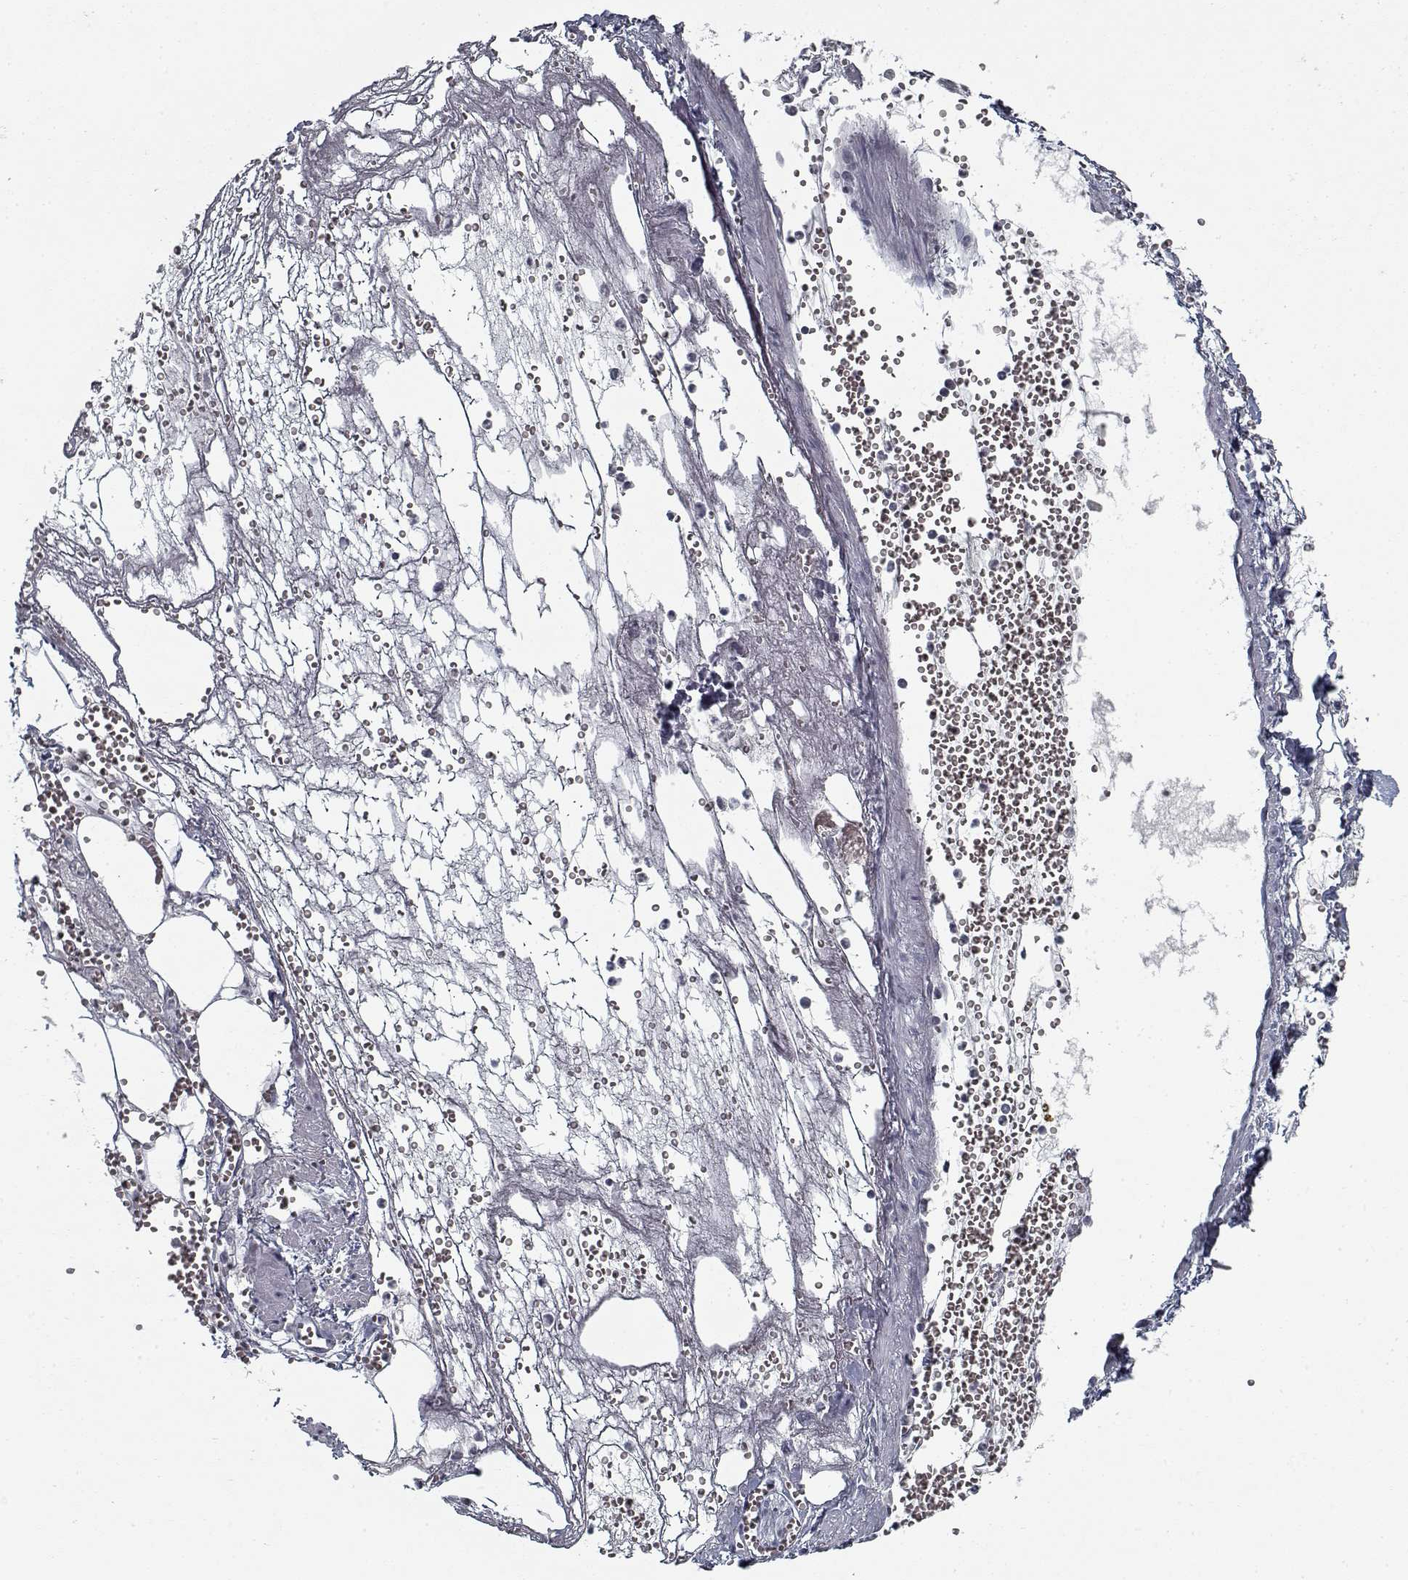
{"staining": {"intensity": "negative", "quantity": "none", "location": "none"}, "tissue": "pancreatic cancer", "cell_type": "Tumor cells", "image_type": "cancer", "snomed": [{"axis": "morphology", "description": "Adenocarcinoma, NOS"}, {"axis": "topography", "description": "Pancreas"}], "caption": "Immunohistochemistry of human adenocarcinoma (pancreatic) demonstrates no positivity in tumor cells. (Immunohistochemistry (ihc), brightfield microscopy, high magnification).", "gene": "GAD2", "patient": {"sex": "male", "age": 70}}